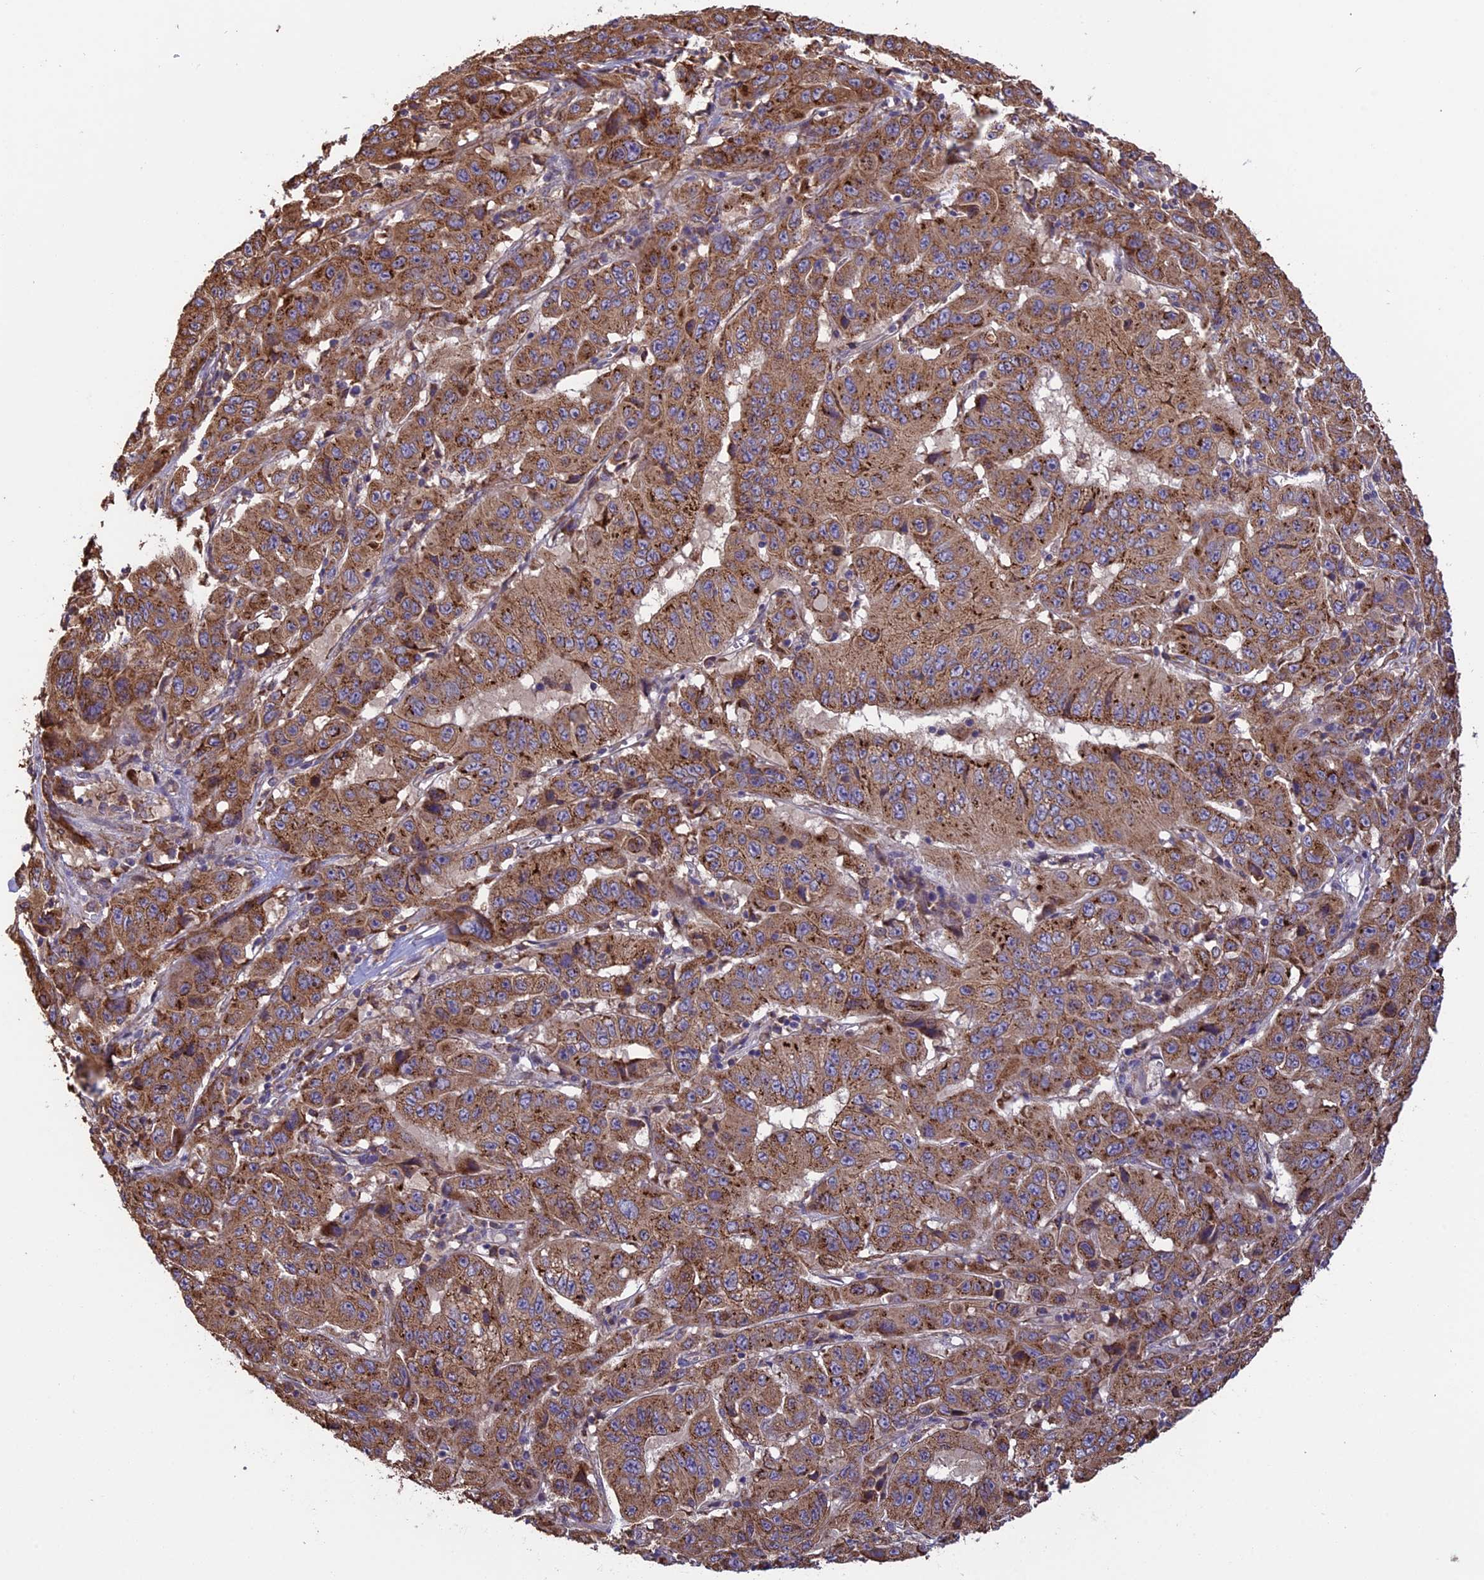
{"staining": {"intensity": "moderate", "quantity": ">75%", "location": "cytoplasmic/membranous"}, "tissue": "pancreatic cancer", "cell_type": "Tumor cells", "image_type": "cancer", "snomed": [{"axis": "morphology", "description": "Adenocarcinoma, NOS"}, {"axis": "topography", "description": "Pancreas"}], "caption": "Immunohistochemistry (DAB (3,3'-diaminobenzidine)) staining of adenocarcinoma (pancreatic) demonstrates moderate cytoplasmic/membranous protein positivity in approximately >75% of tumor cells. The staining was performed using DAB to visualize the protein expression in brown, while the nuclei were stained in blue with hematoxylin (Magnification: 20x).", "gene": "DMRTA2", "patient": {"sex": "male", "age": 63}}